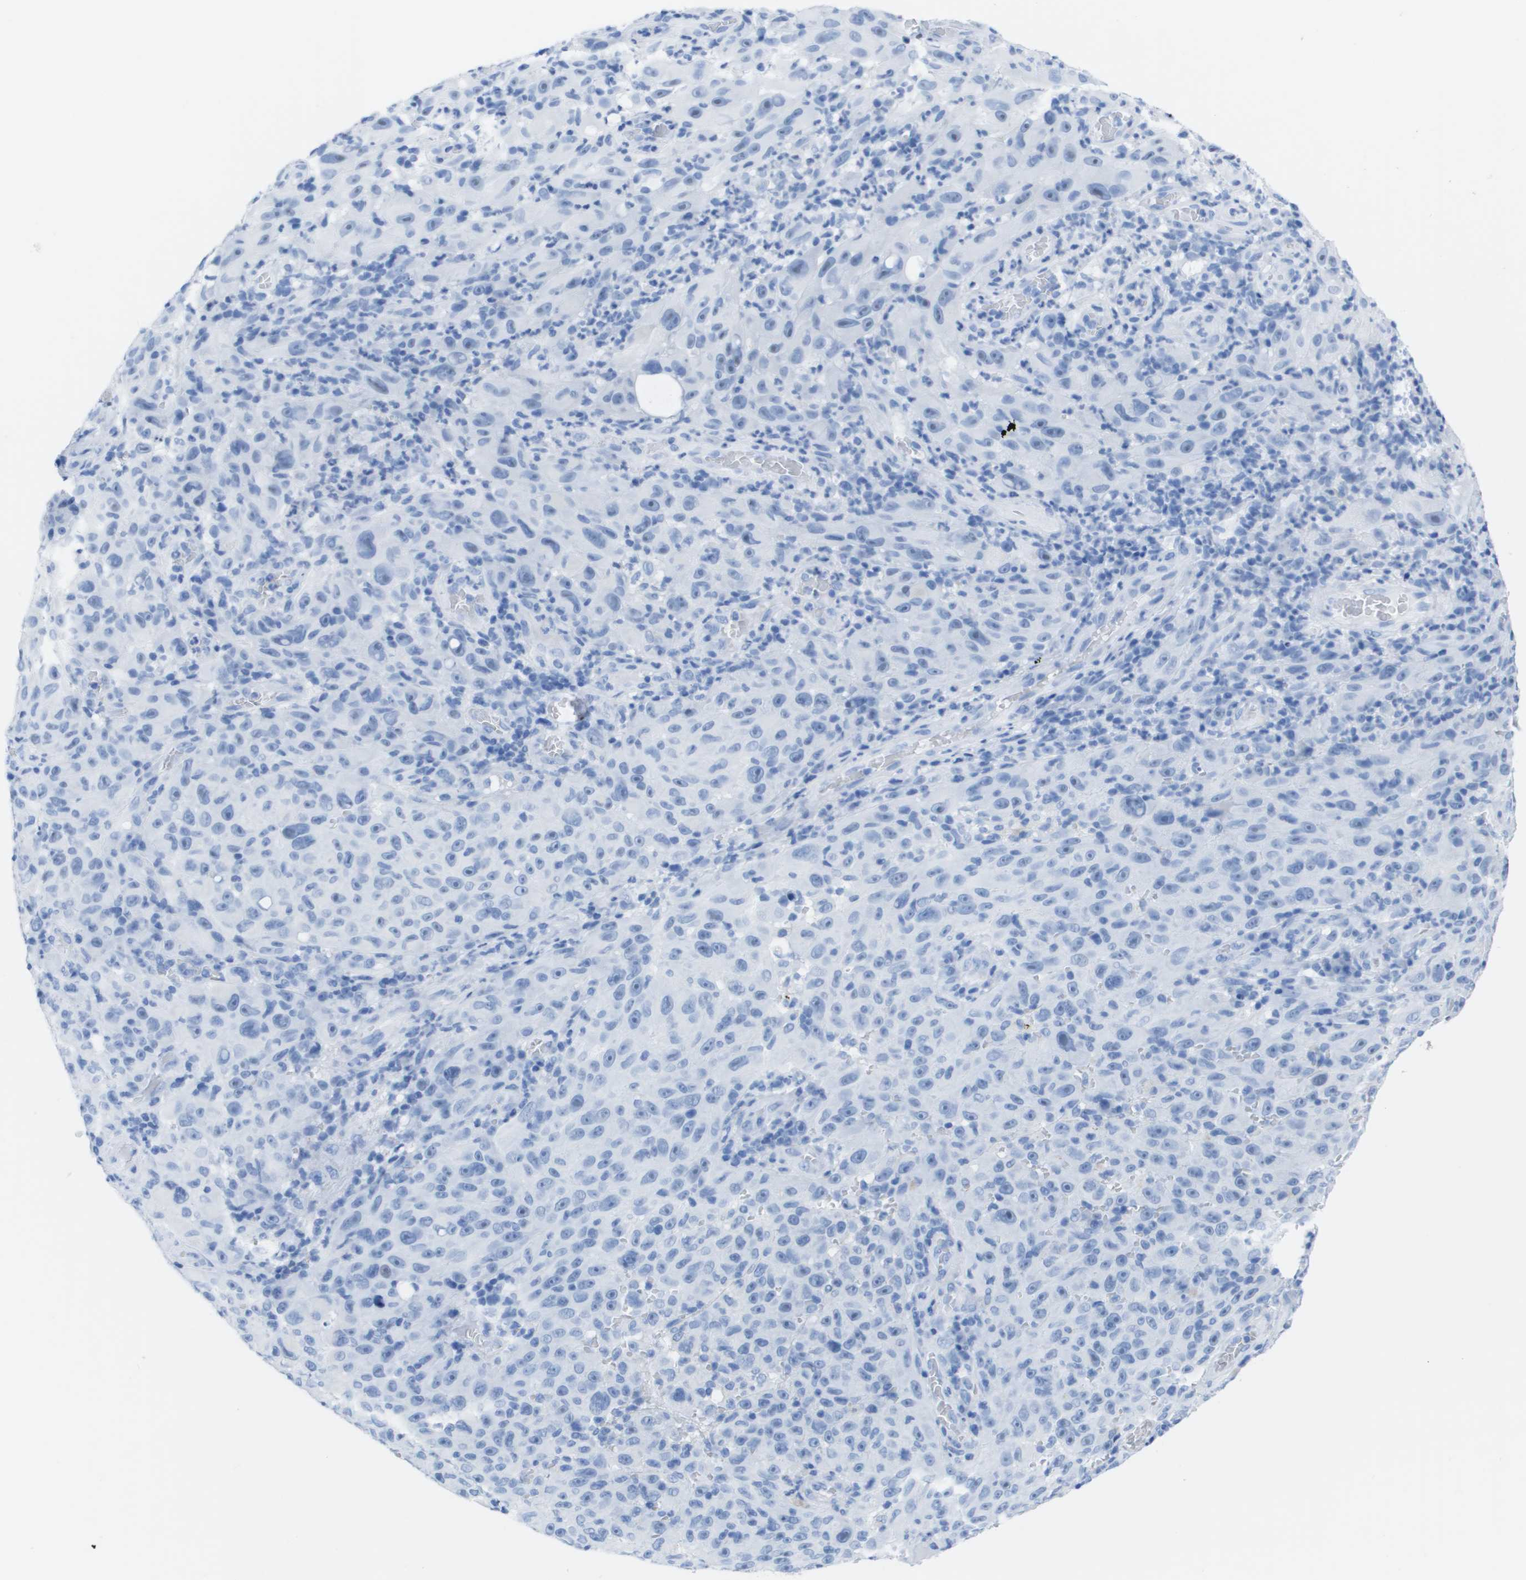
{"staining": {"intensity": "negative", "quantity": "none", "location": "none"}, "tissue": "melanoma", "cell_type": "Tumor cells", "image_type": "cancer", "snomed": [{"axis": "morphology", "description": "Malignant melanoma, NOS"}, {"axis": "topography", "description": "Skin"}], "caption": "Melanoma was stained to show a protein in brown. There is no significant expression in tumor cells. (Brightfield microscopy of DAB immunohistochemistry (IHC) at high magnification).", "gene": "KCNA3", "patient": {"sex": "female", "age": 82}}